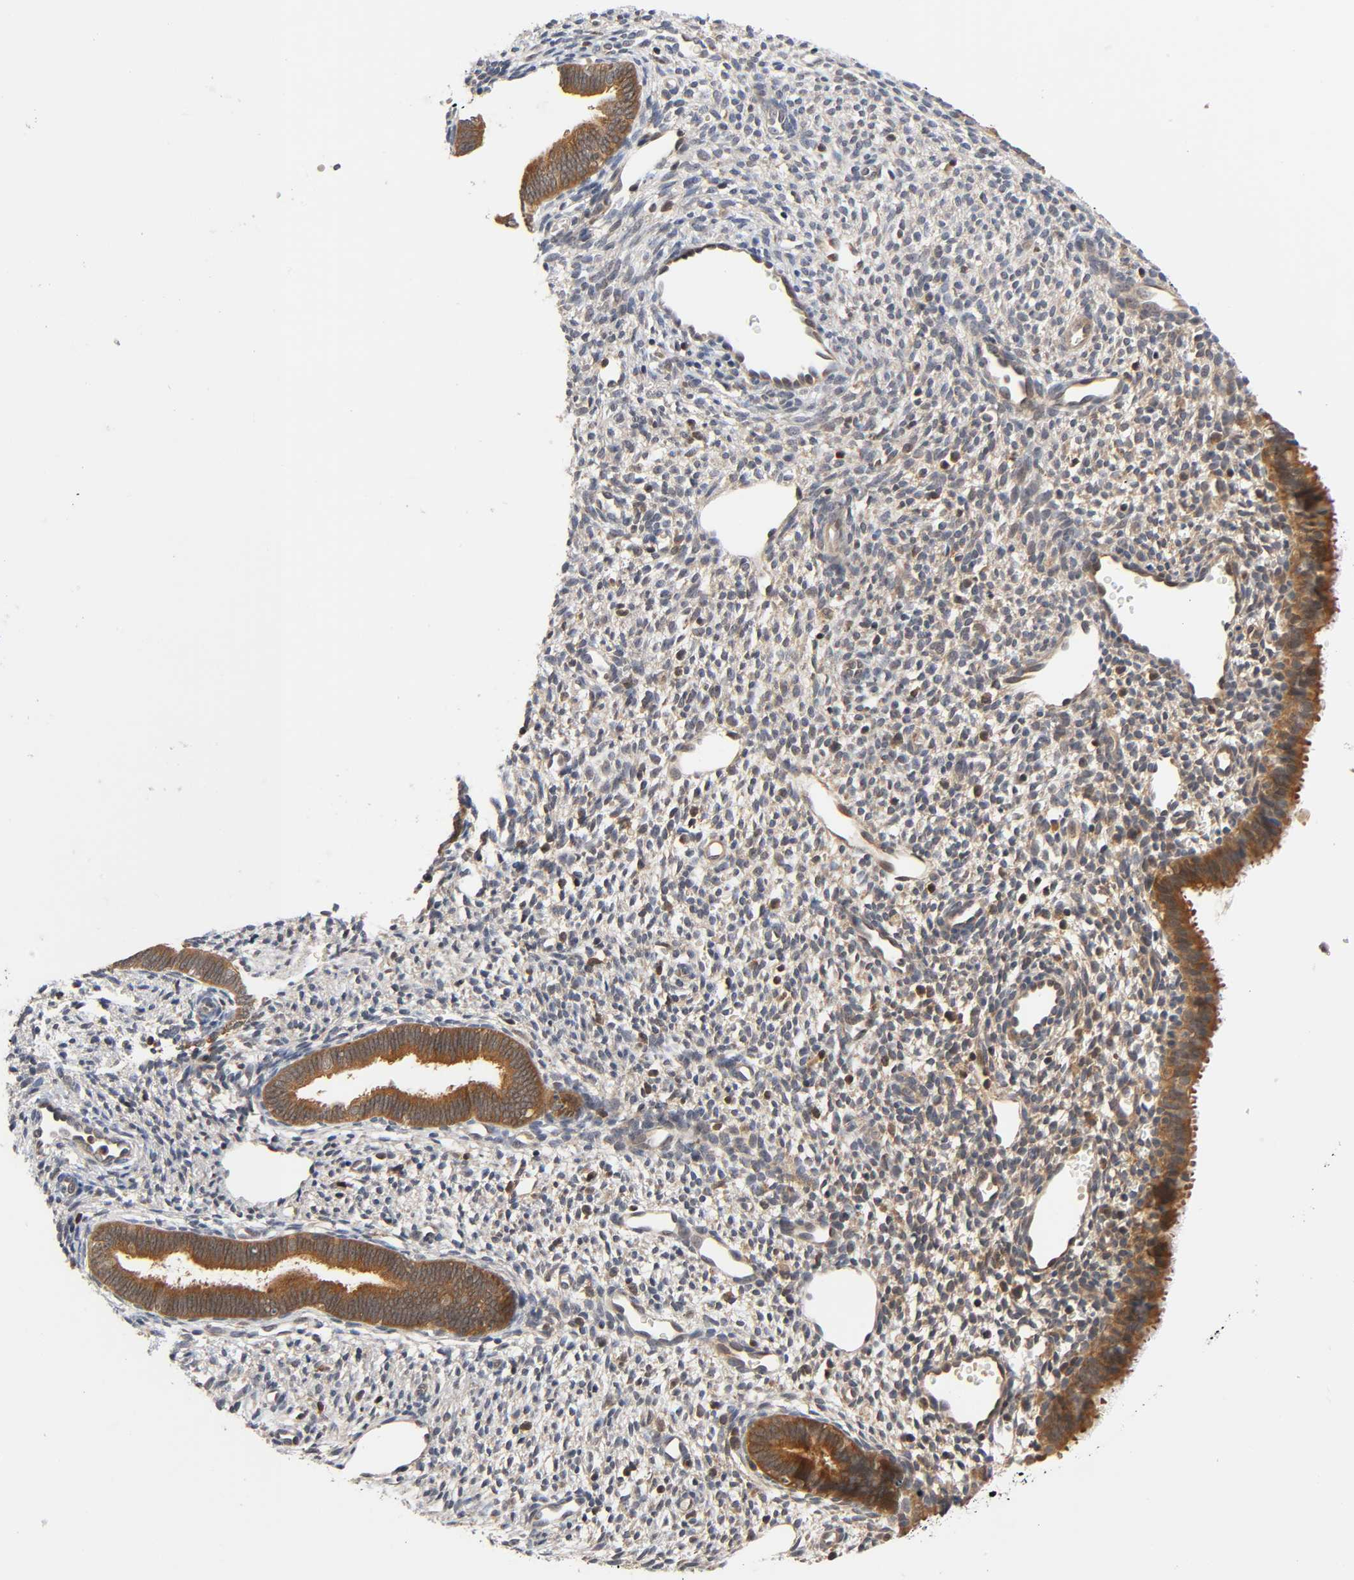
{"staining": {"intensity": "weak", "quantity": "25%-75%", "location": "cytoplasmic/membranous"}, "tissue": "endometrium", "cell_type": "Cells in endometrial stroma", "image_type": "normal", "snomed": [{"axis": "morphology", "description": "Normal tissue, NOS"}, {"axis": "topography", "description": "Endometrium"}], "caption": "A brown stain highlights weak cytoplasmic/membranous staining of a protein in cells in endometrial stroma of benign endometrium. Ihc stains the protein in brown and the nuclei are stained blue.", "gene": "PRKAB1", "patient": {"sex": "female", "age": 27}}